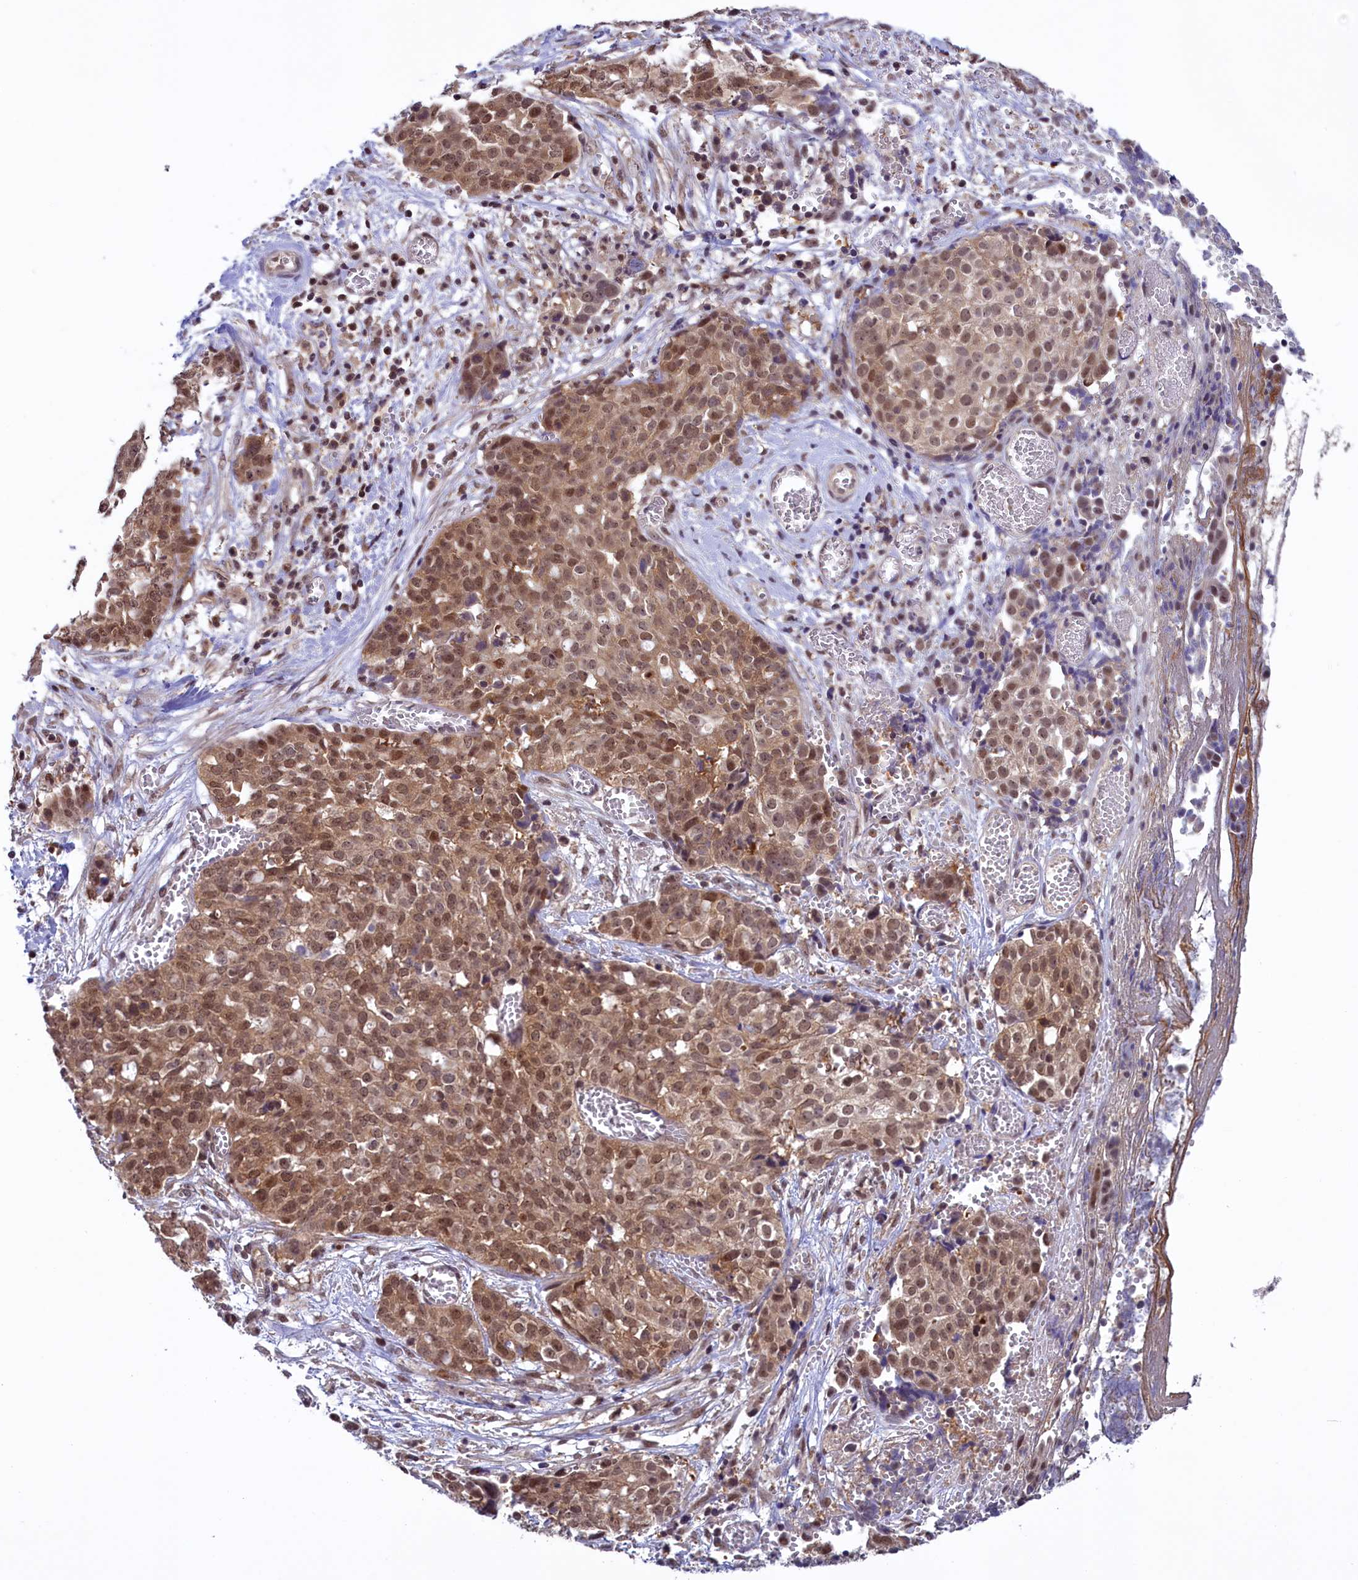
{"staining": {"intensity": "moderate", "quantity": ">75%", "location": "cytoplasmic/membranous,nuclear"}, "tissue": "ovarian cancer", "cell_type": "Tumor cells", "image_type": "cancer", "snomed": [{"axis": "morphology", "description": "Cystadenocarcinoma, serous, NOS"}, {"axis": "topography", "description": "Soft tissue"}, {"axis": "topography", "description": "Ovary"}], "caption": "DAB immunohistochemical staining of ovarian cancer (serous cystadenocarcinoma) reveals moderate cytoplasmic/membranous and nuclear protein positivity in approximately >75% of tumor cells. (Brightfield microscopy of DAB IHC at high magnification).", "gene": "SLC7A6OS", "patient": {"sex": "female", "age": 57}}